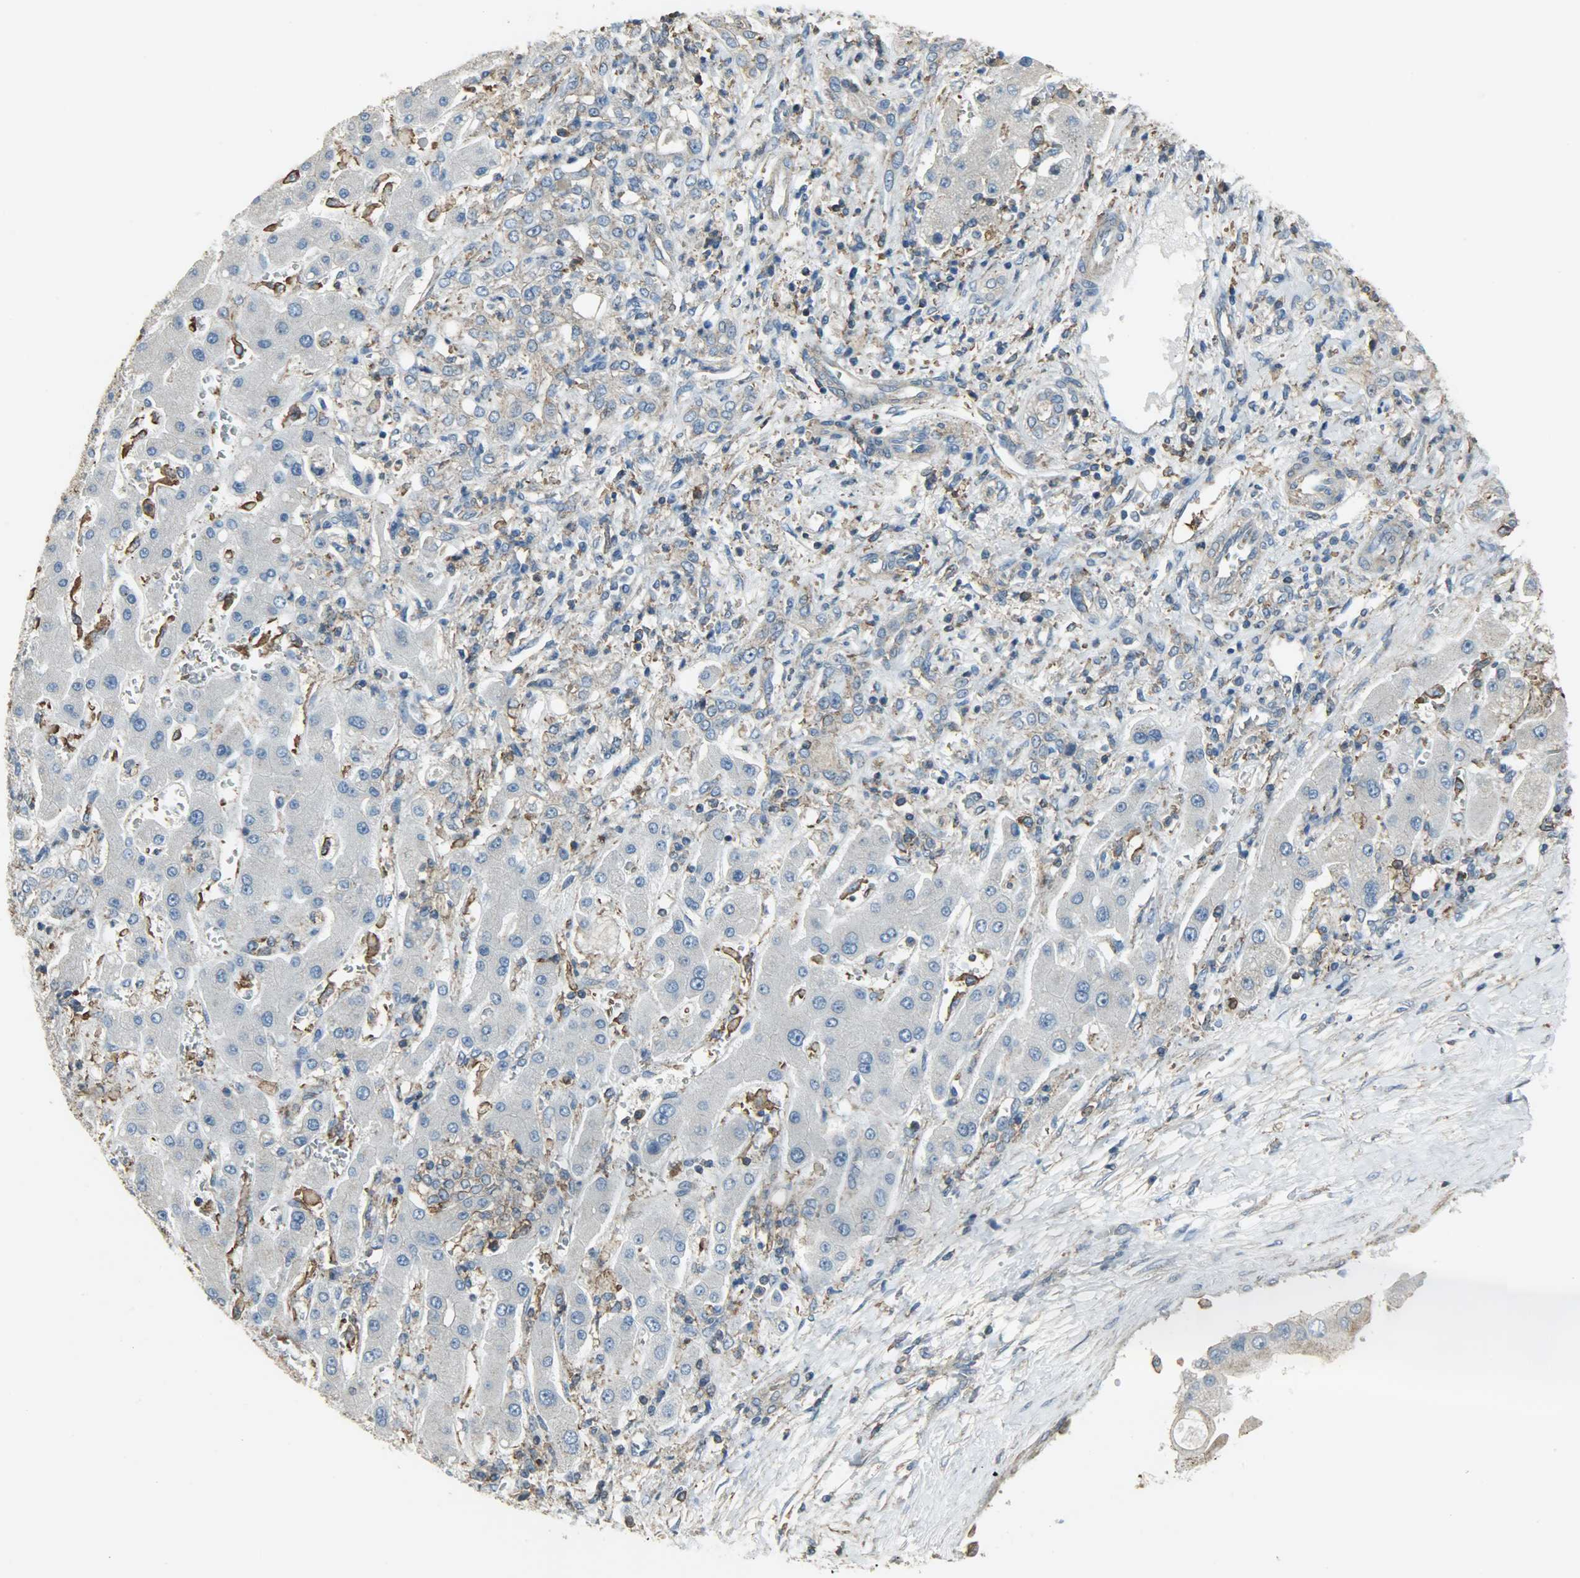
{"staining": {"intensity": "weak", "quantity": ">75%", "location": "cytoplasmic/membranous"}, "tissue": "liver cancer", "cell_type": "Tumor cells", "image_type": "cancer", "snomed": [{"axis": "morphology", "description": "Cholangiocarcinoma"}, {"axis": "topography", "description": "Liver"}], "caption": "High-power microscopy captured an immunohistochemistry (IHC) histopathology image of cholangiocarcinoma (liver), revealing weak cytoplasmic/membranous expression in approximately >75% of tumor cells. The protein of interest is stained brown, and the nuclei are stained in blue (DAB (3,3'-diaminobenzidine) IHC with brightfield microscopy, high magnification).", "gene": "DNAJA4", "patient": {"sex": "male", "age": 50}}